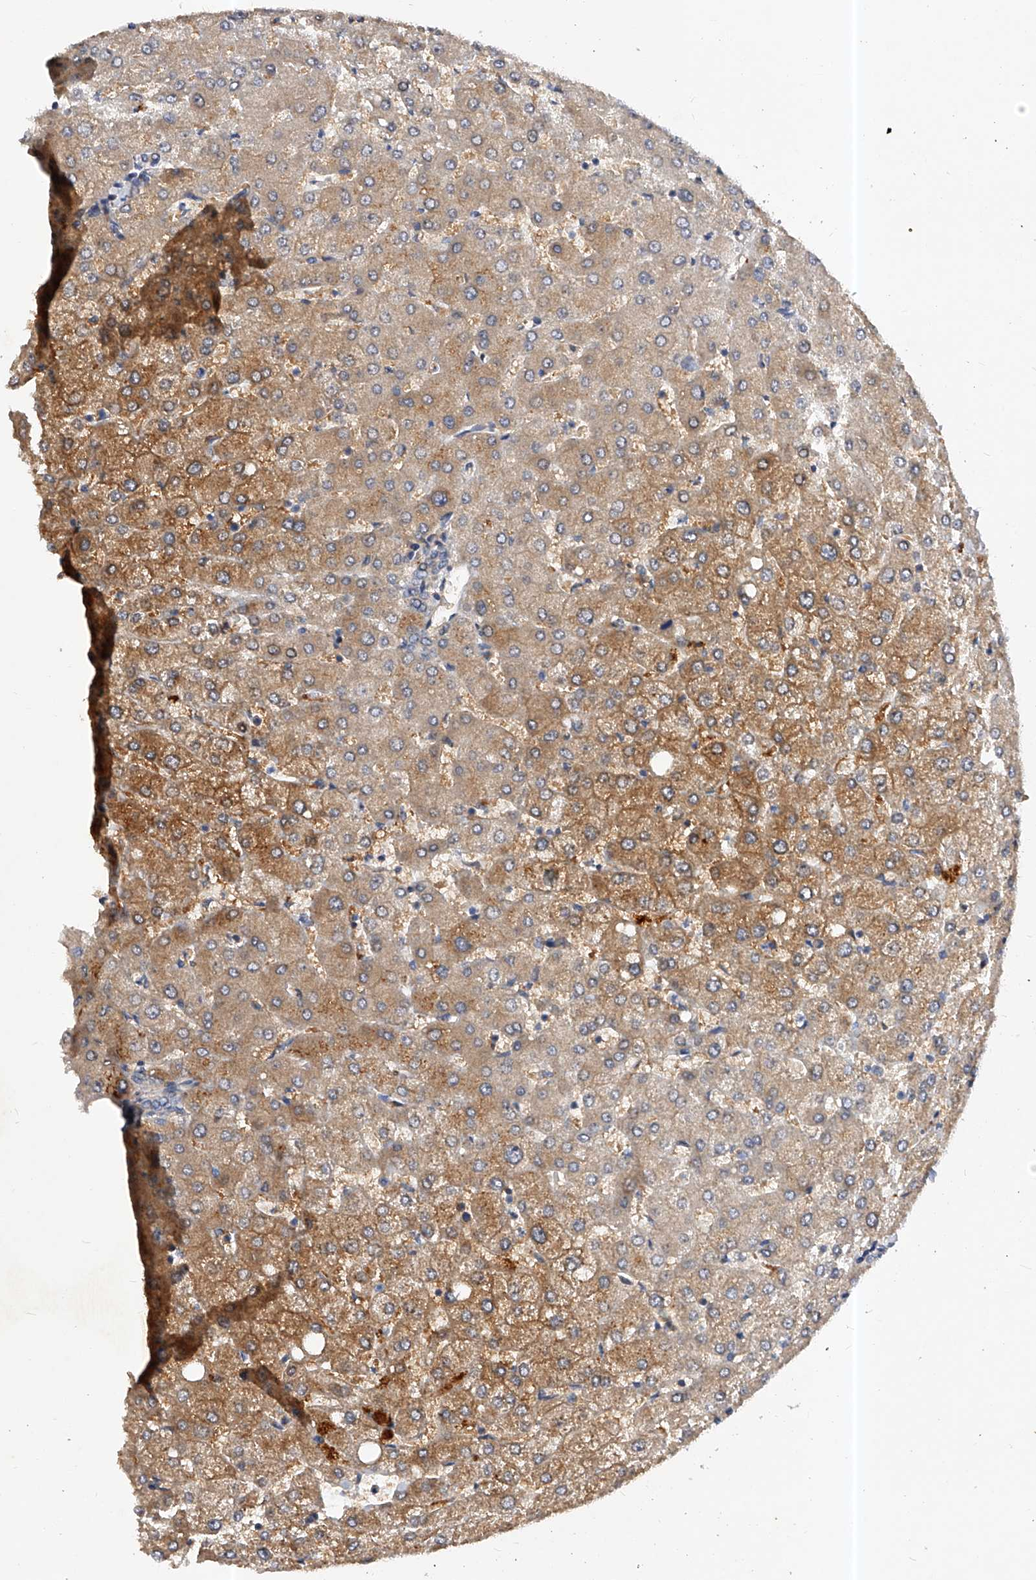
{"staining": {"intensity": "negative", "quantity": "none", "location": "none"}, "tissue": "liver", "cell_type": "Cholangiocytes", "image_type": "normal", "snomed": [{"axis": "morphology", "description": "Normal tissue, NOS"}, {"axis": "topography", "description": "Liver"}], "caption": "This is a image of IHC staining of benign liver, which shows no staining in cholangiocytes.", "gene": "PPP5C", "patient": {"sex": "female", "age": 54}}